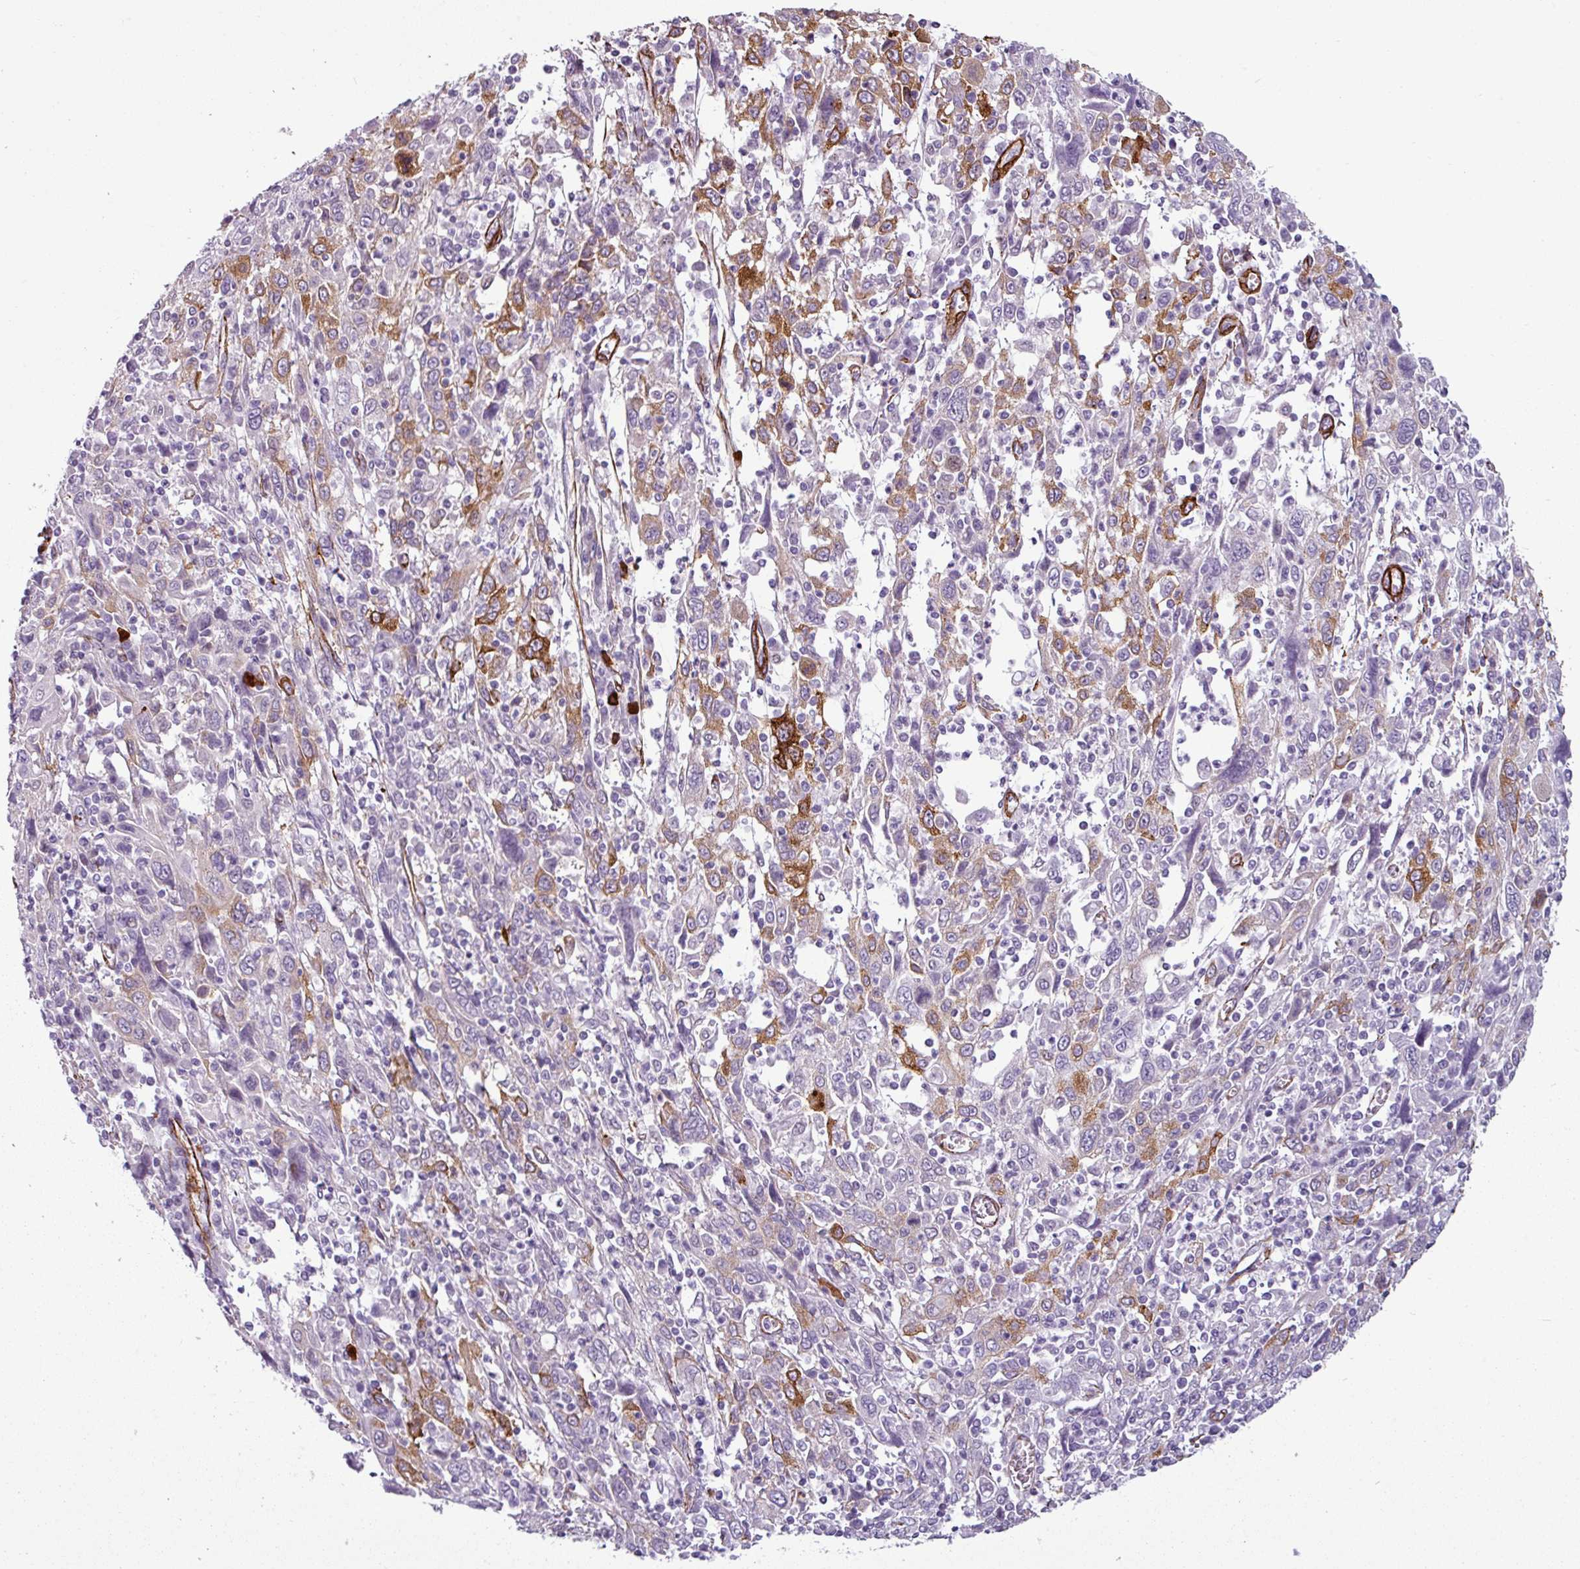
{"staining": {"intensity": "moderate", "quantity": "25%-75%", "location": "cytoplasmic/membranous,nuclear"}, "tissue": "cervical cancer", "cell_type": "Tumor cells", "image_type": "cancer", "snomed": [{"axis": "morphology", "description": "Squamous cell carcinoma, NOS"}, {"axis": "topography", "description": "Cervix"}], "caption": "A medium amount of moderate cytoplasmic/membranous and nuclear positivity is seen in approximately 25%-75% of tumor cells in cervical squamous cell carcinoma tissue. Using DAB (3,3'-diaminobenzidine) (brown) and hematoxylin (blue) stains, captured at high magnification using brightfield microscopy.", "gene": "ATP10A", "patient": {"sex": "female", "age": 46}}